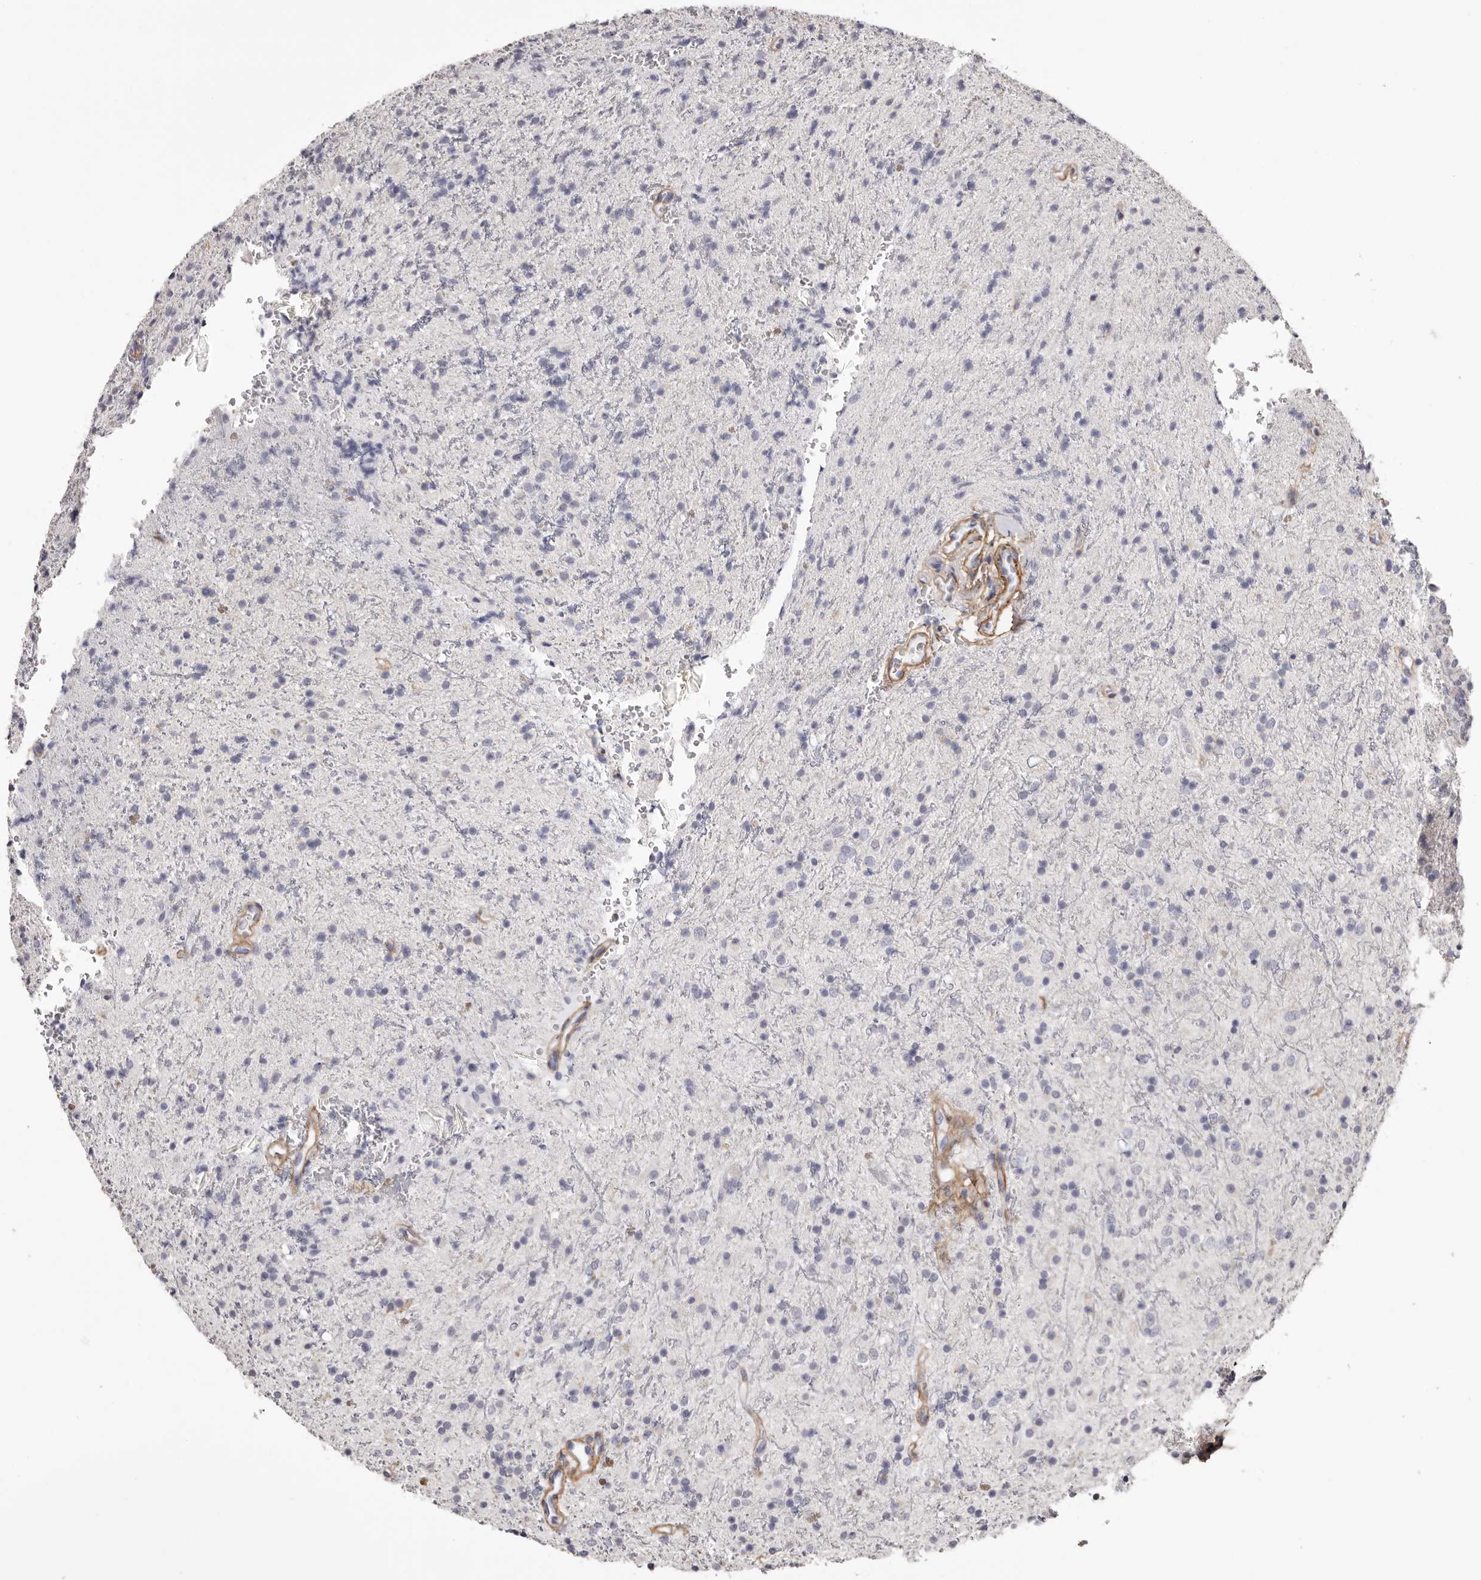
{"staining": {"intensity": "negative", "quantity": "none", "location": "none"}, "tissue": "glioma", "cell_type": "Tumor cells", "image_type": "cancer", "snomed": [{"axis": "morphology", "description": "Glioma, malignant, High grade"}, {"axis": "topography", "description": "Brain"}], "caption": "Human glioma stained for a protein using IHC displays no staining in tumor cells.", "gene": "COL6A1", "patient": {"sex": "male", "age": 34}}